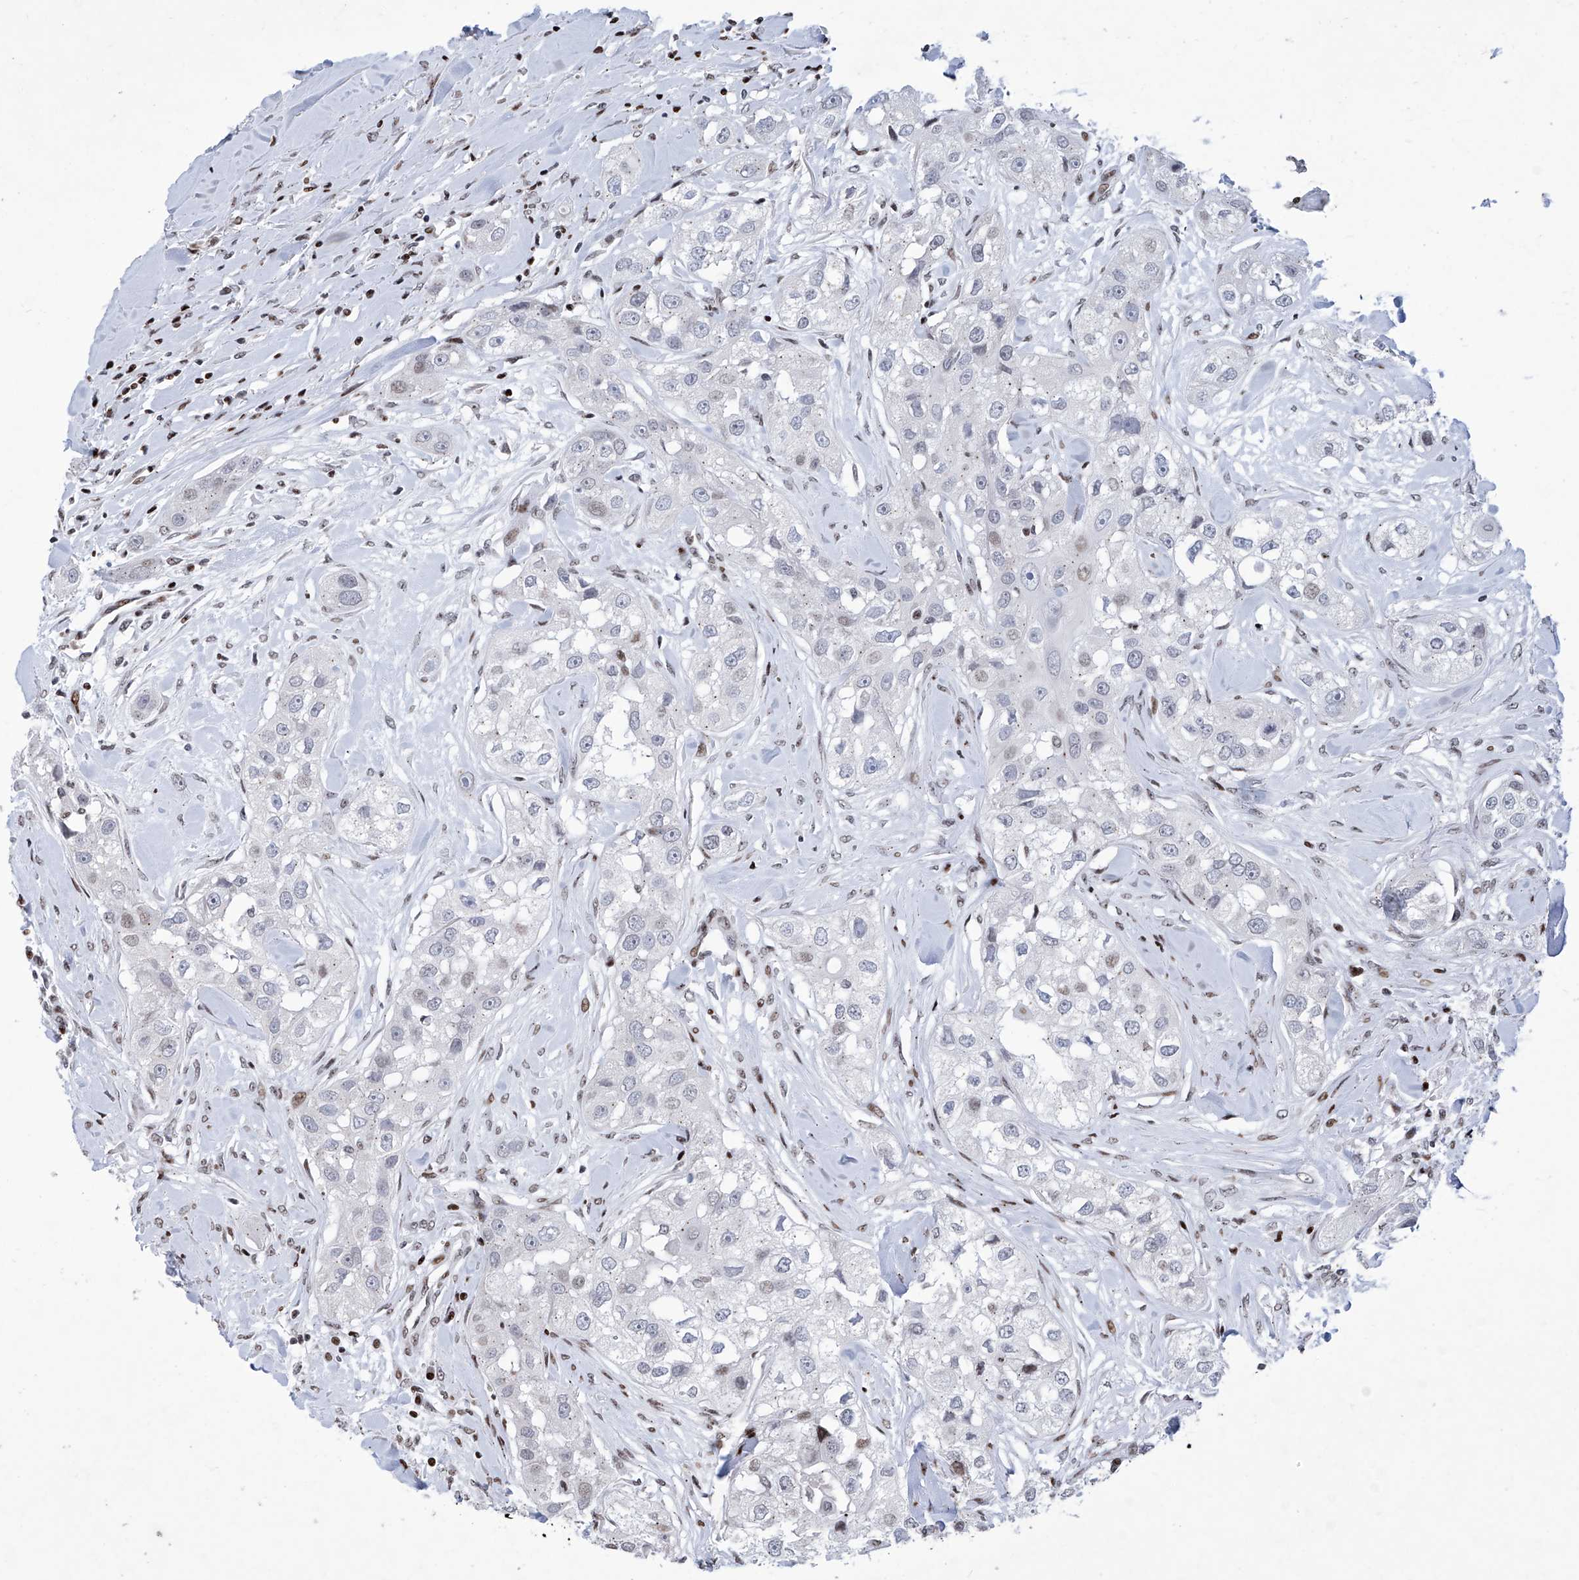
{"staining": {"intensity": "negative", "quantity": "none", "location": "none"}, "tissue": "head and neck cancer", "cell_type": "Tumor cells", "image_type": "cancer", "snomed": [{"axis": "morphology", "description": "Normal tissue, NOS"}, {"axis": "morphology", "description": "Squamous cell carcinoma, NOS"}, {"axis": "topography", "description": "Skeletal muscle"}, {"axis": "topography", "description": "Head-Neck"}], "caption": "A high-resolution photomicrograph shows immunohistochemistry (IHC) staining of head and neck cancer (squamous cell carcinoma), which reveals no significant expression in tumor cells.", "gene": "HEY2", "patient": {"sex": "male", "age": 51}}